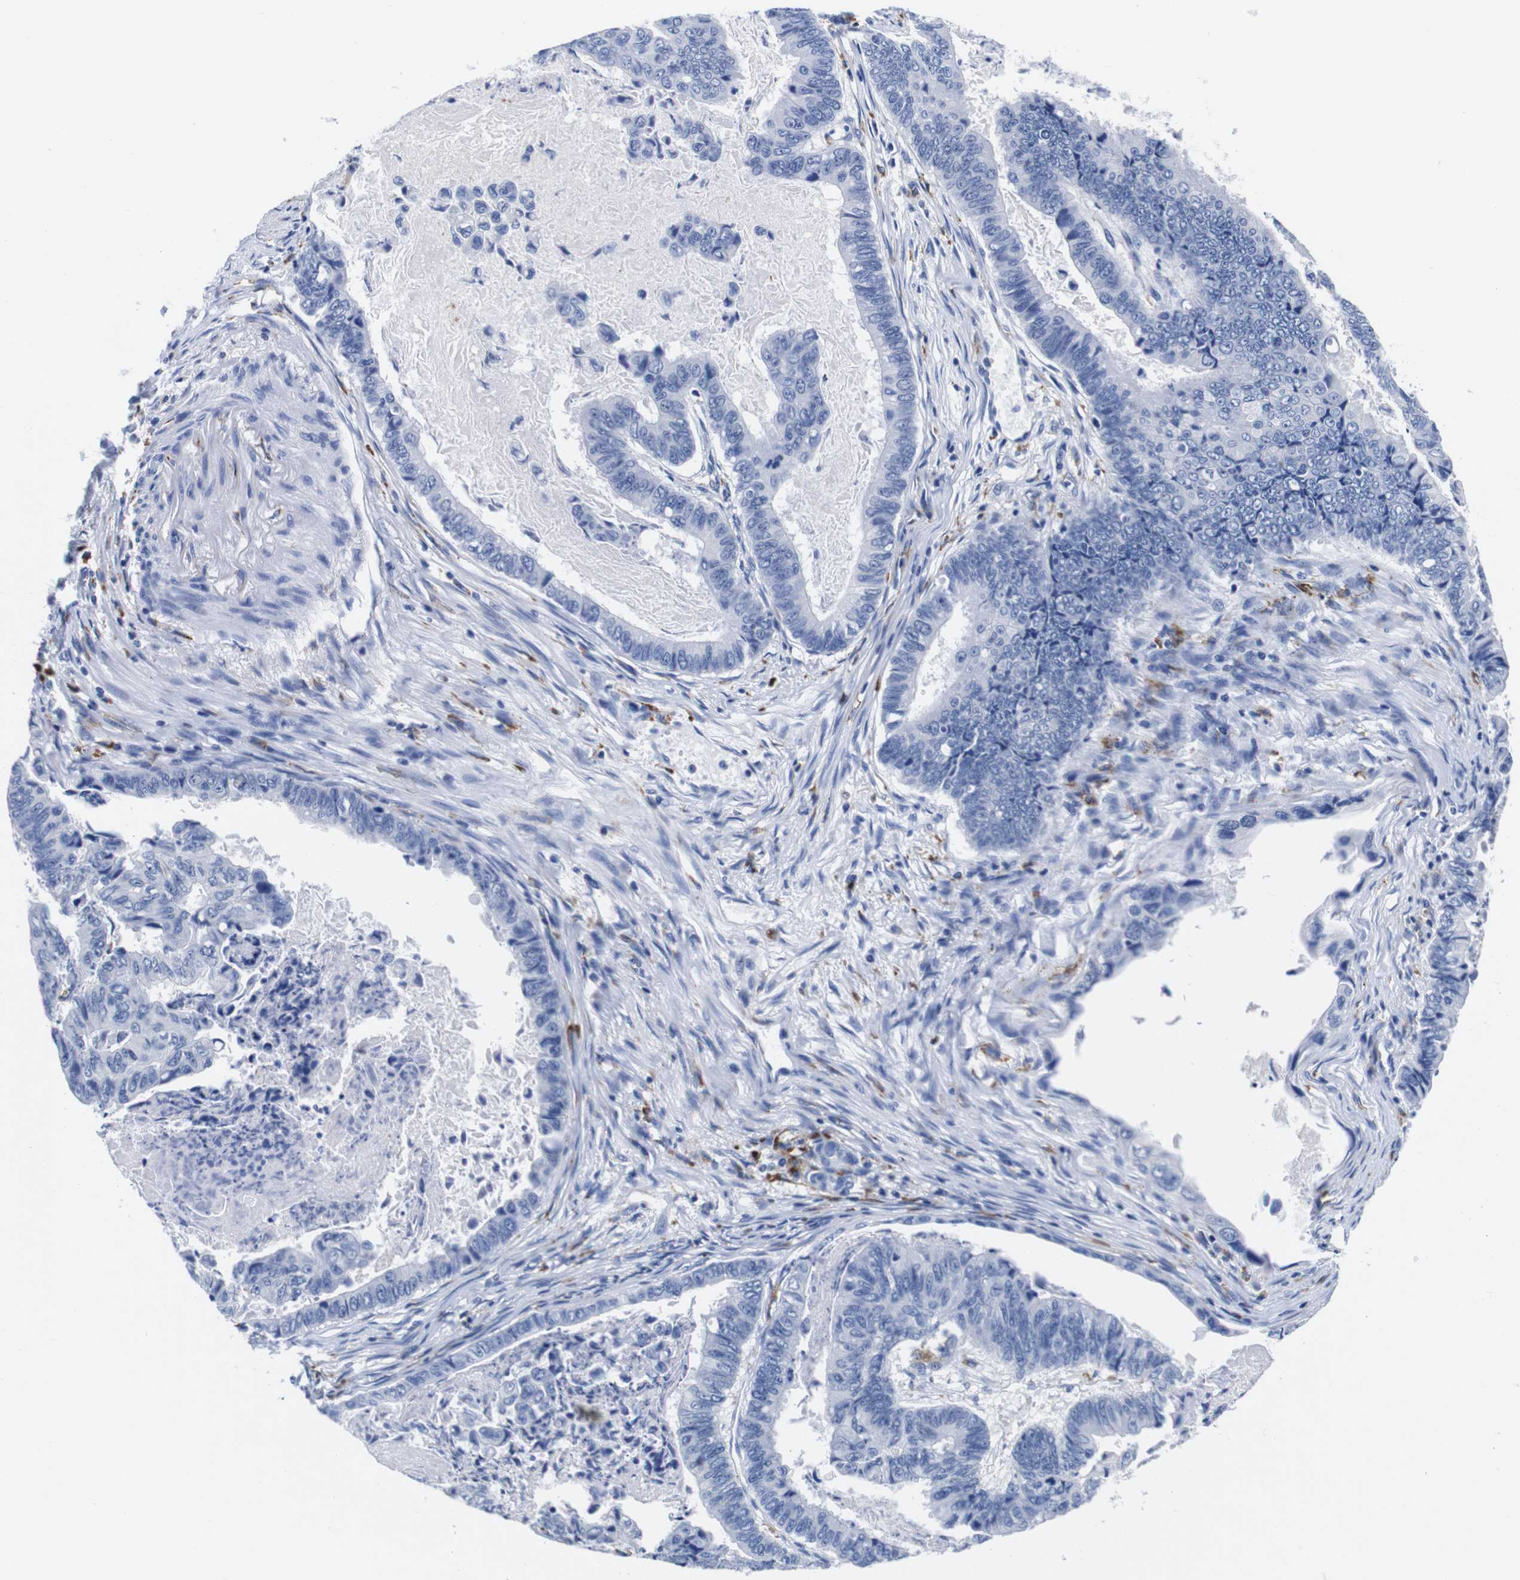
{"staining": {"intensity": "negative", "quantity": "none", "location": "none"}, "tissue": "stomach cancer", "cell_type": "Tumor cells", "image_type": "cancer", "snomed": [{"axis": "morphology", "description": "Adenocarcinoma, NOS"}, {"axis": "topography", "description": "Stomach, lower"}], "caption": "Photomicrograph shows no protein positivity in tumor cells of stomach cancer tissue.", "gene": "HLA-DMB", "patient": {"sex": "male", "age": 77}}